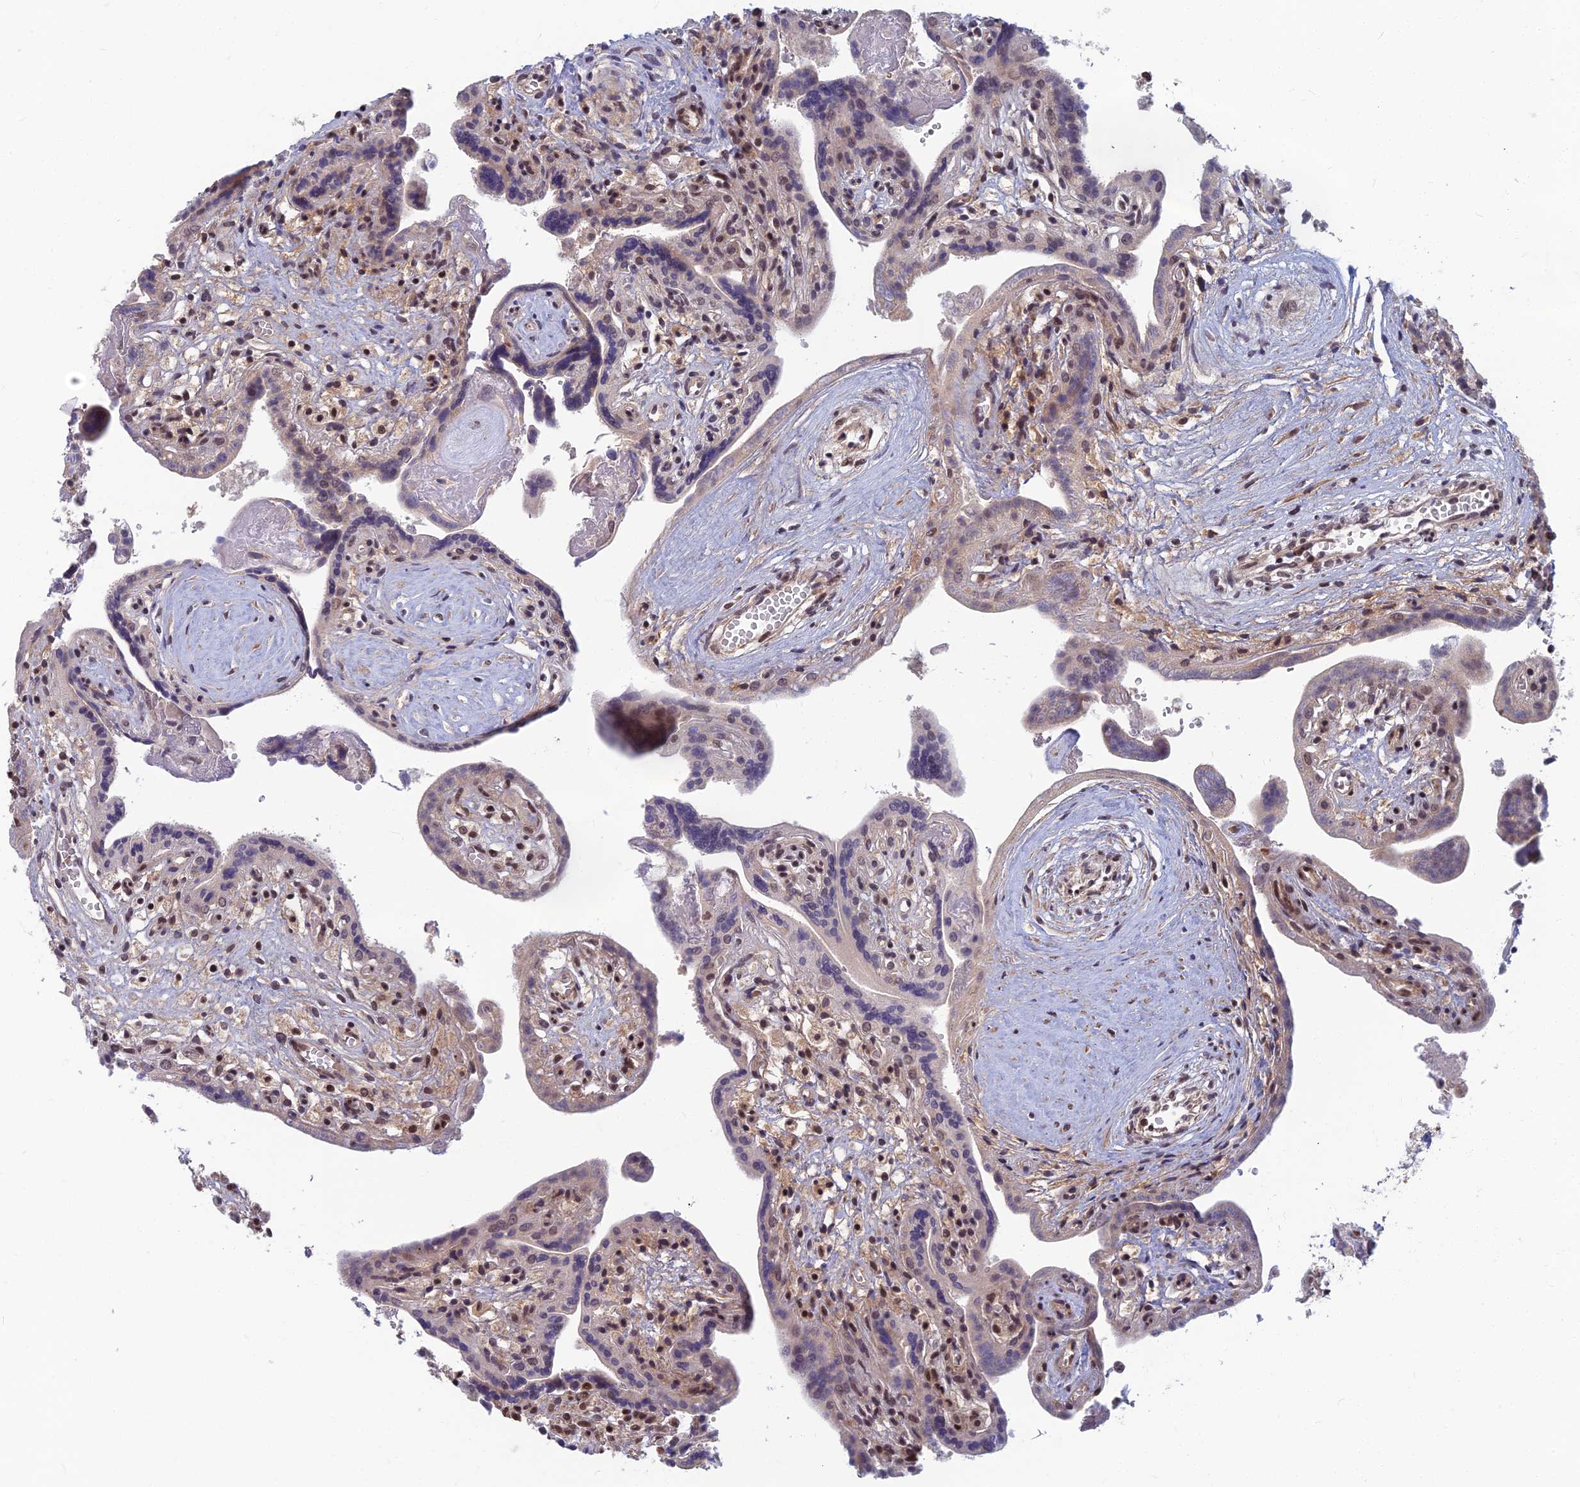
{"staining": {"intensity": "strong", "quantity": "25%-75%", "location": "nuclear"}, "tissue": "placenta", "cell_type": "Trophoblastic cells", "image_type": "normal", "snomed": [{"axis": "morphology", "description": "Normal tissue, NOS"}, {"axis": "topography", "description": "Placenta"}], "caption": "Immunohistochemistry (IHC) of unremarkable human placenta exhibits high levels of strong nuclear positivity in approximately 25%-75% of trophoblastic cells. The protein is stained brown, and the nuclei are stained in blue (DAB IHC with brightfield microscopy, high magnification).", "gene": "TCEA2", "patient": {"sex": "female", "age": 37}}